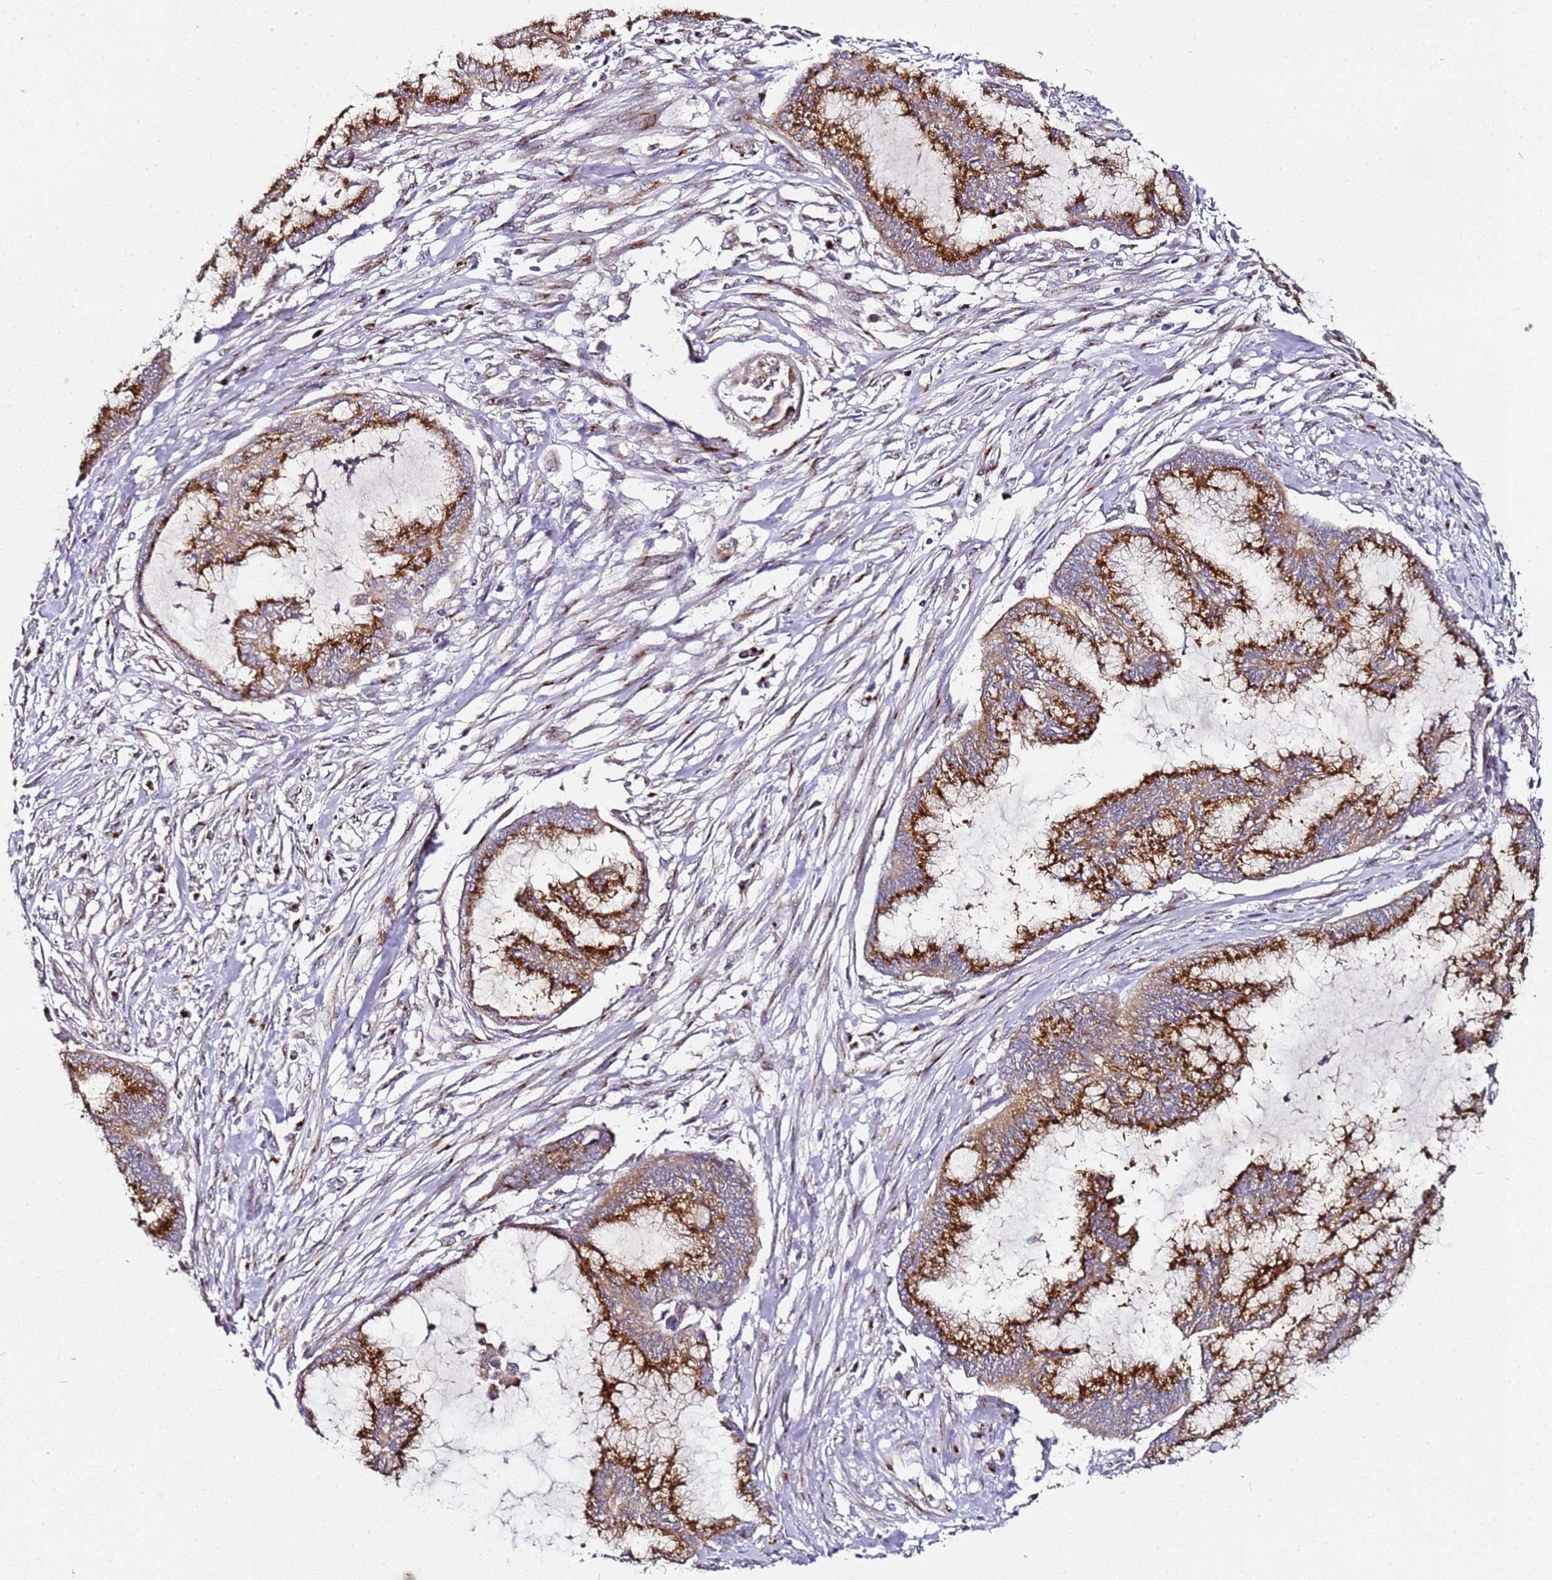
{"staining": {"intensity": "strong", "quantity": ">75%", "location": "cytoplasmic/membranous"}, "tissue": "endometrial cancer", "cell_type": "Tumor cells", "image_type": "cancer", "snomed": [{"axis": "morphology", "description": "Adenocarcinoma, NOS"}, {"axis": "topography", "description": "Endometrium"}], "caption": "This micrograph displays IHC staining of endometrial cancer, with high strong cytoplasmic/membranous positivity in approximately >75% of tumor cells.", "gene": "MRPL49", "patient": {"sex": "female", "age": 86}}